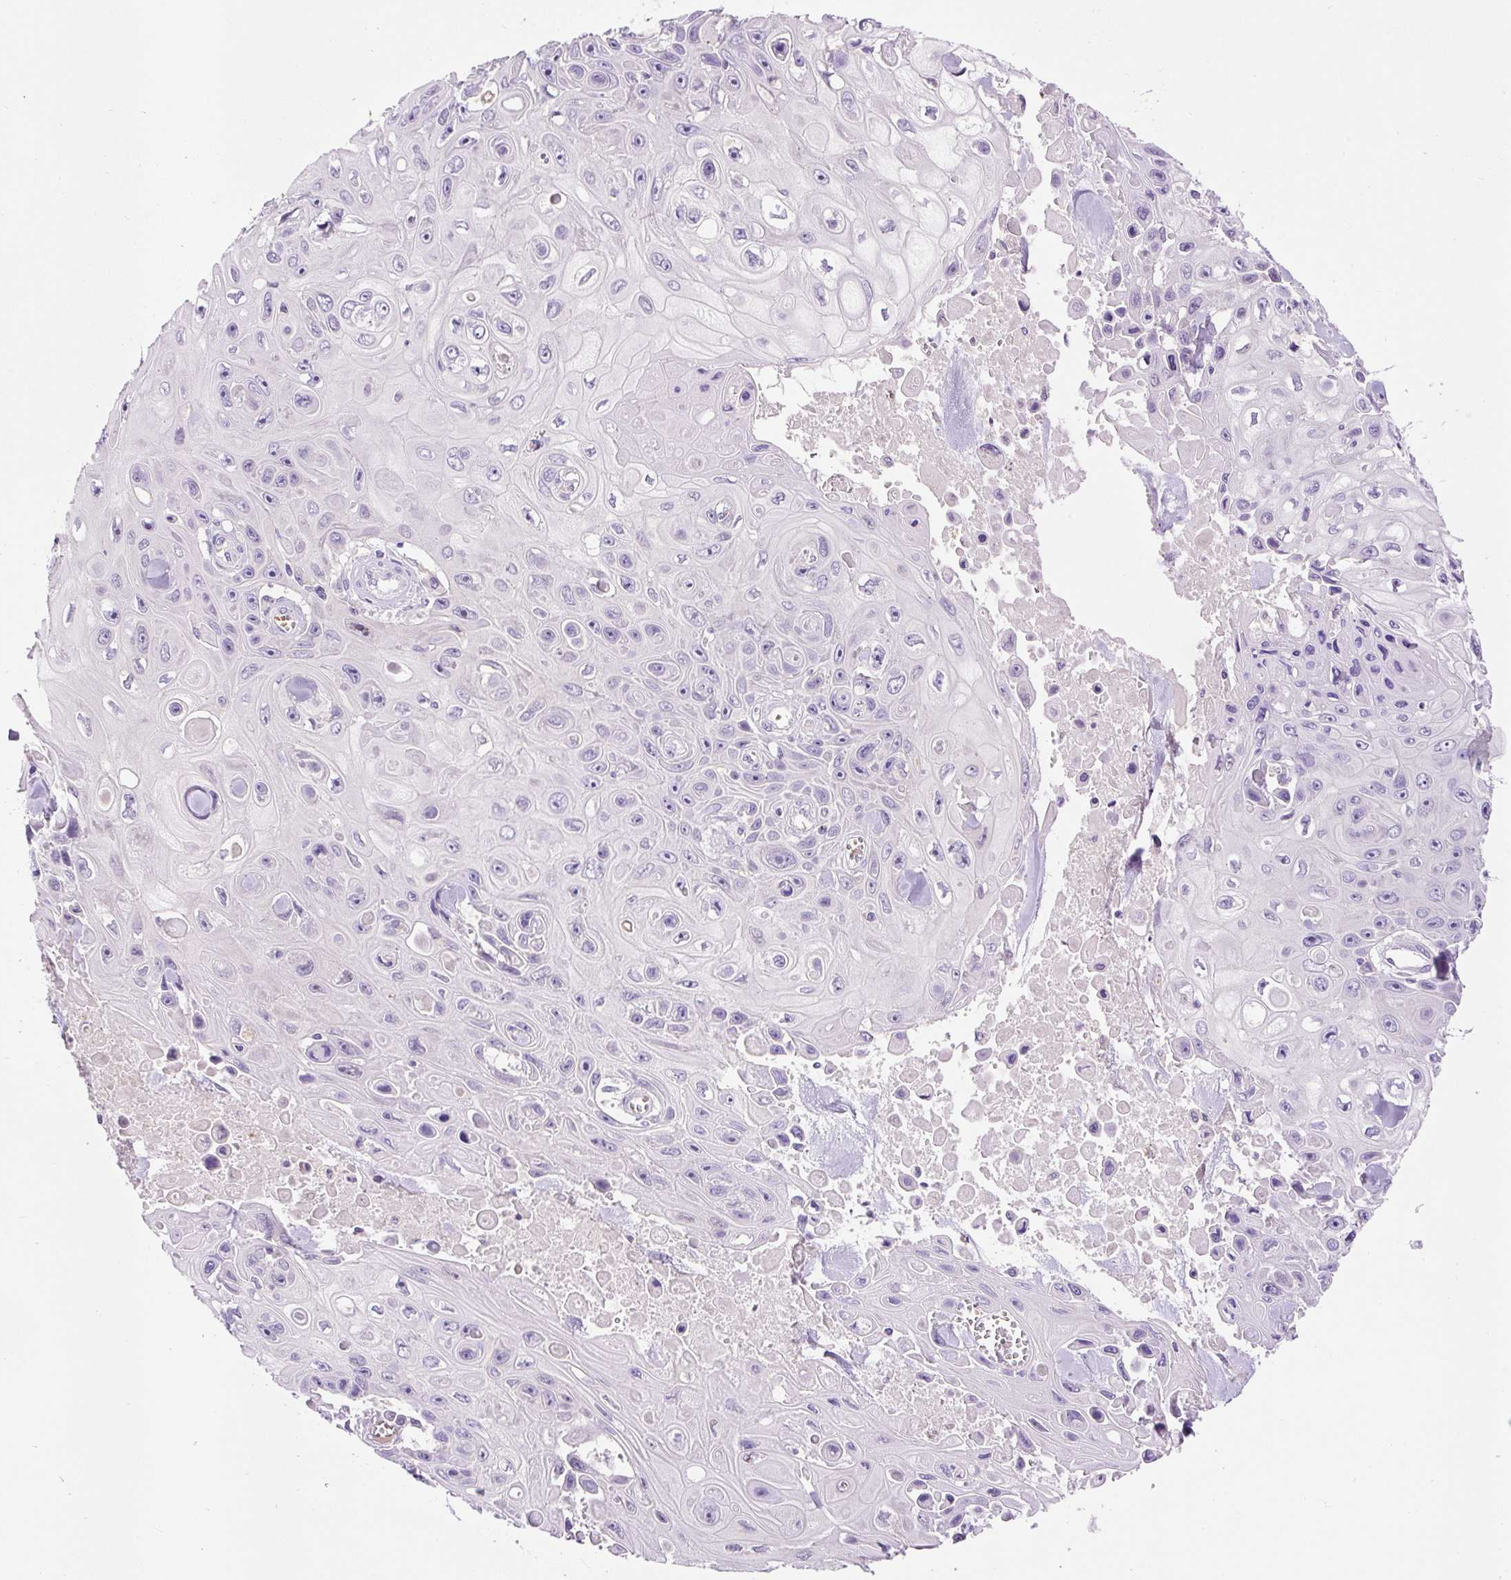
{"staining": {"intensity": "negative", "quantity": "none", "location": "none"}, "tissue": "skin cancer", "cell_type": "Tumor cells", "image_type": "cancer", "snomed": [{"axis": "morphology", "description": "Squamous cell carcinoma, NOS"}, {"axis": "topography", "description": "Skin"}], "caption": "A photomicrograph of skin cancer stained for a protein shows no brown staining in tumor cells.", "gene": "LHFPL5", "patient": {"sex": "male", "age": 82}}